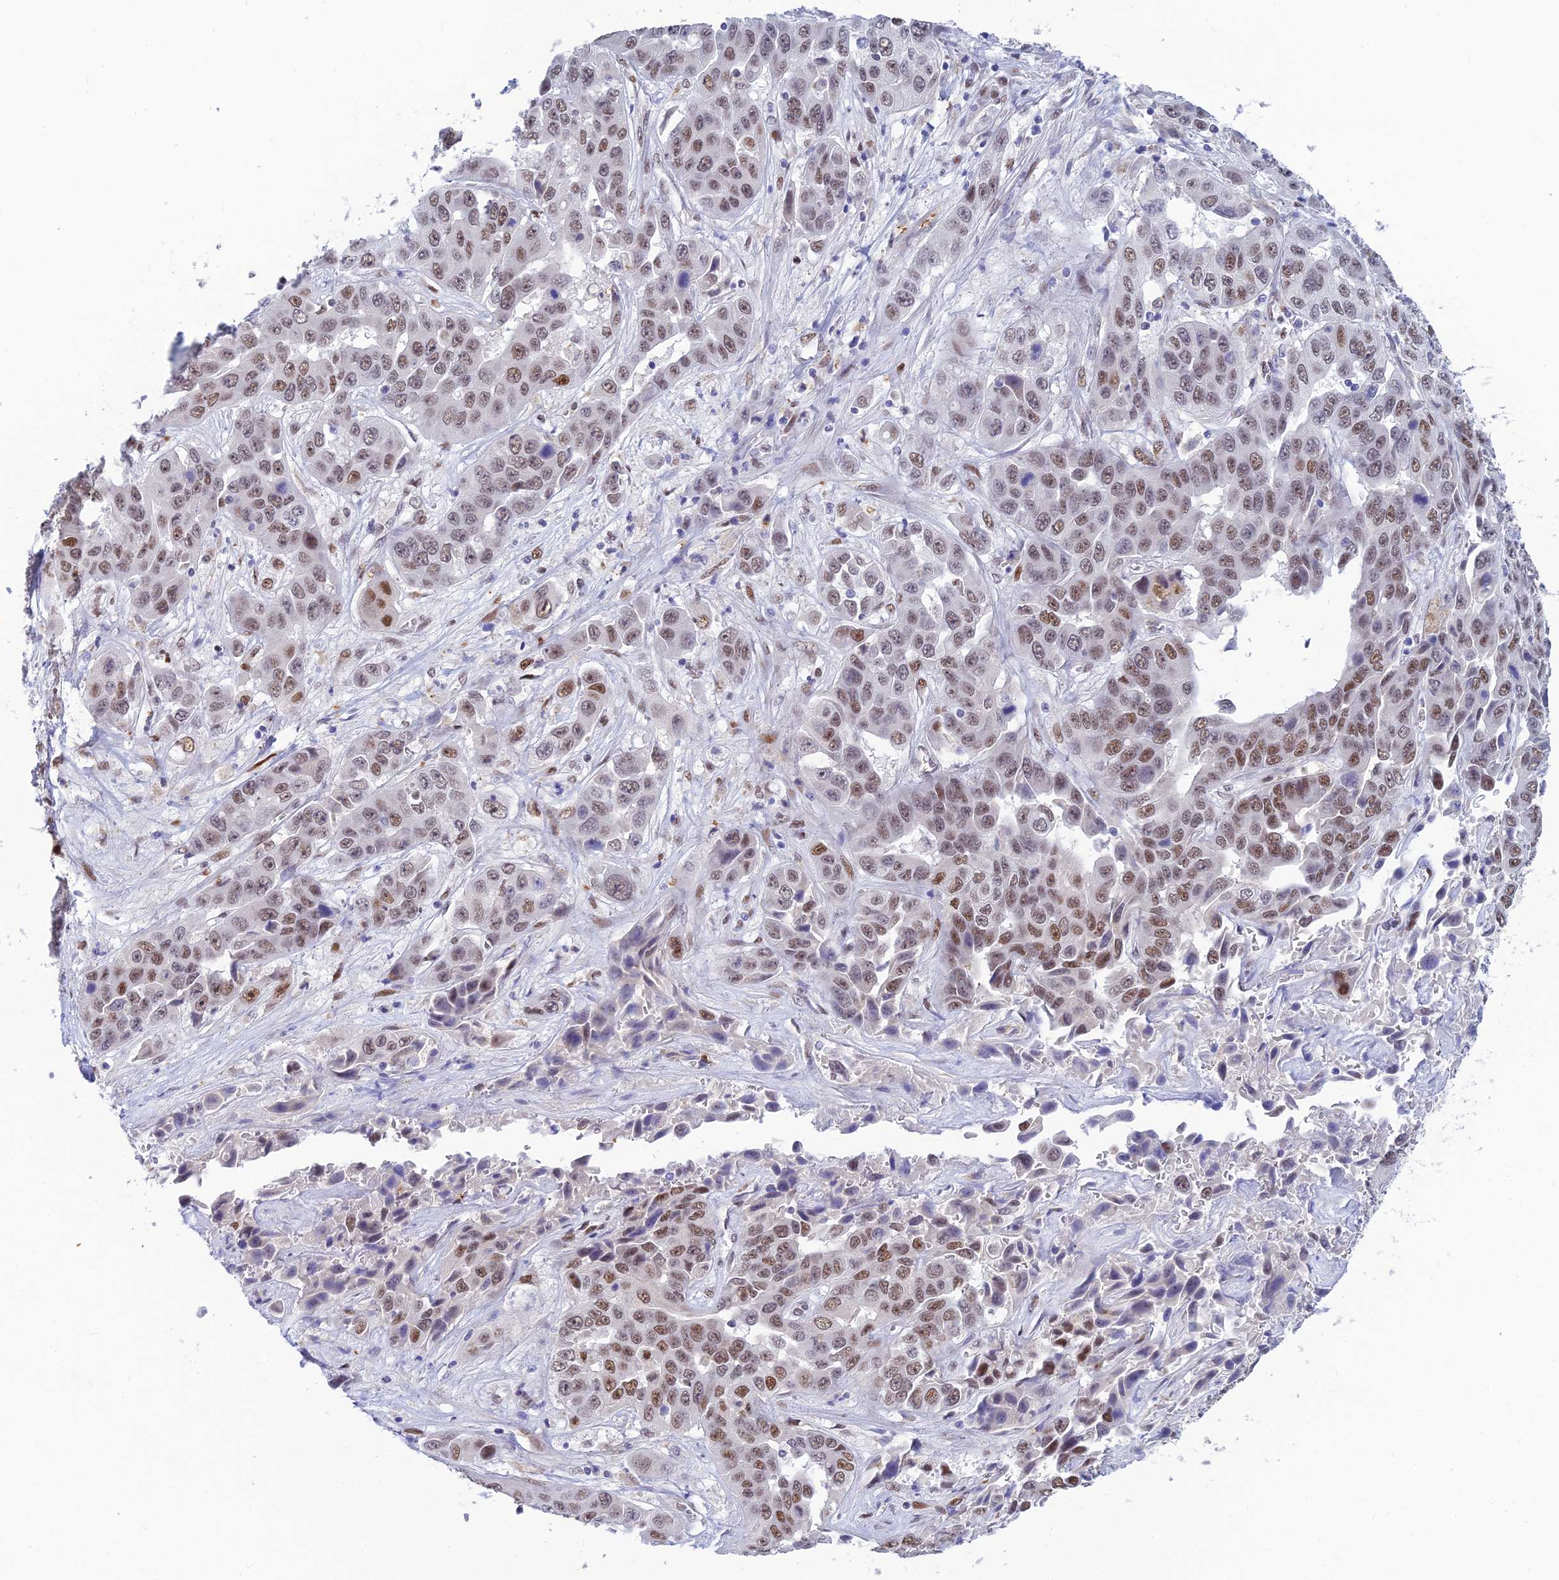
{"staining": {"intensity": "moderate", "quantity": ">75%", "location": "nuclear"}, "tissue": "liver cancer", "cell_type": "Tumor cells", "image_type": "cancer", "snomed": [{"axis": "morphology", "description": "Cholangiocarcinoma"}, {"axis": "topography", "description": "Liver"}], "caption": "The immunohistochemical stain labels moderate nuclear positivity in tumor cells of cholangiocarcinoma (liver) tissue.", "gene": "CLK4", "patient": {"sex": "female", "age": 52}}